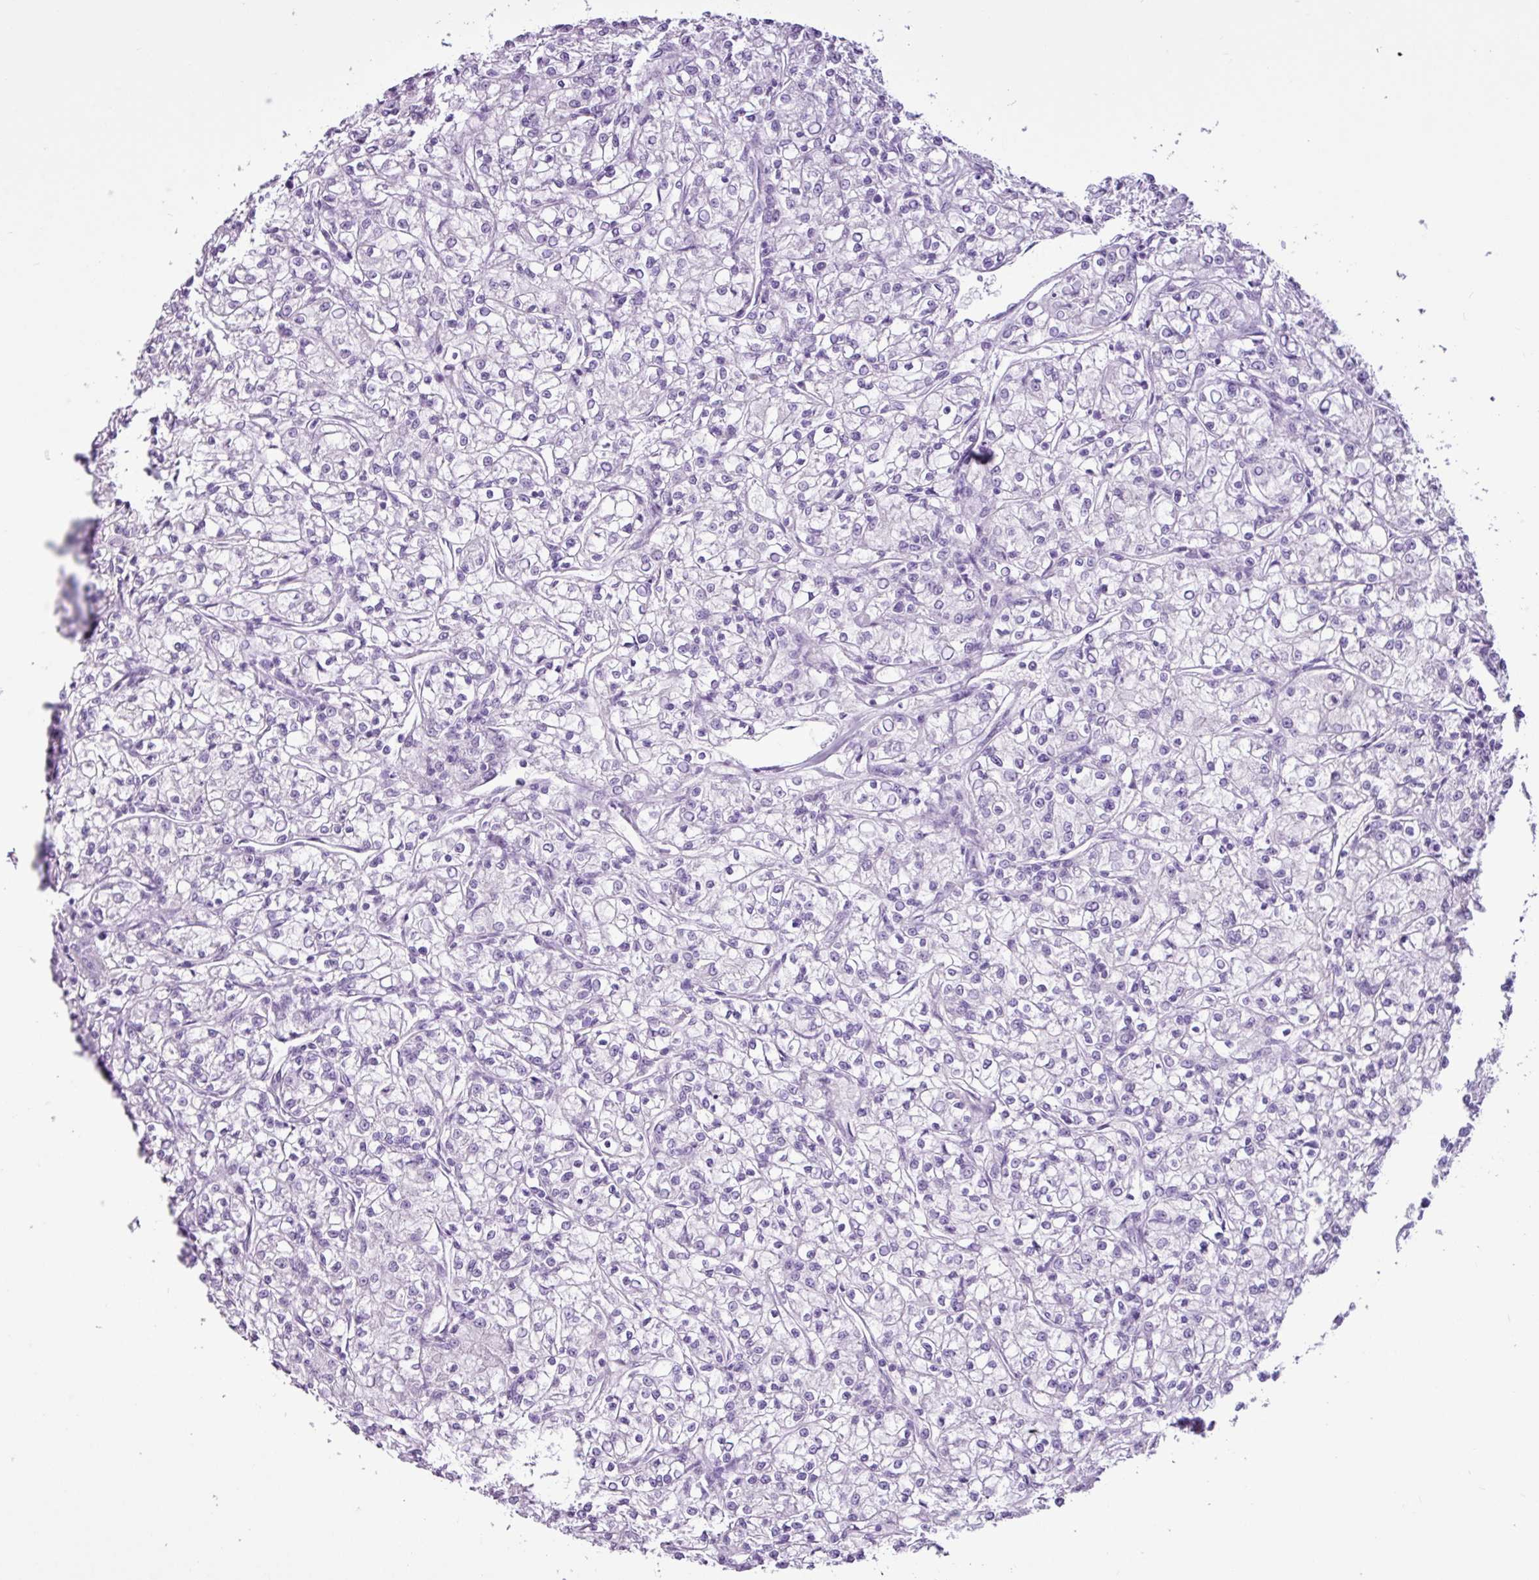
{"staining": {"intensity": "negative", "quantity": "none", "location": "none"}, "tissue": "renal cancer", "cell_type": "Tumor cells", "image_type": "cancer", "snomed": [{"axis": "morphology", "description": "Adenocarcinoma, NOS"}, {"axis": "topography", "description": "Kidney"}], "caption": "DAB (3,3'-diaminobenzidine) immunohistochemical staining of human renal cancer (adenocarcinoma) shows no significant staining in tumor cells.", "gene": "PGR", "patient": {"sex": "female", "age": 59}}